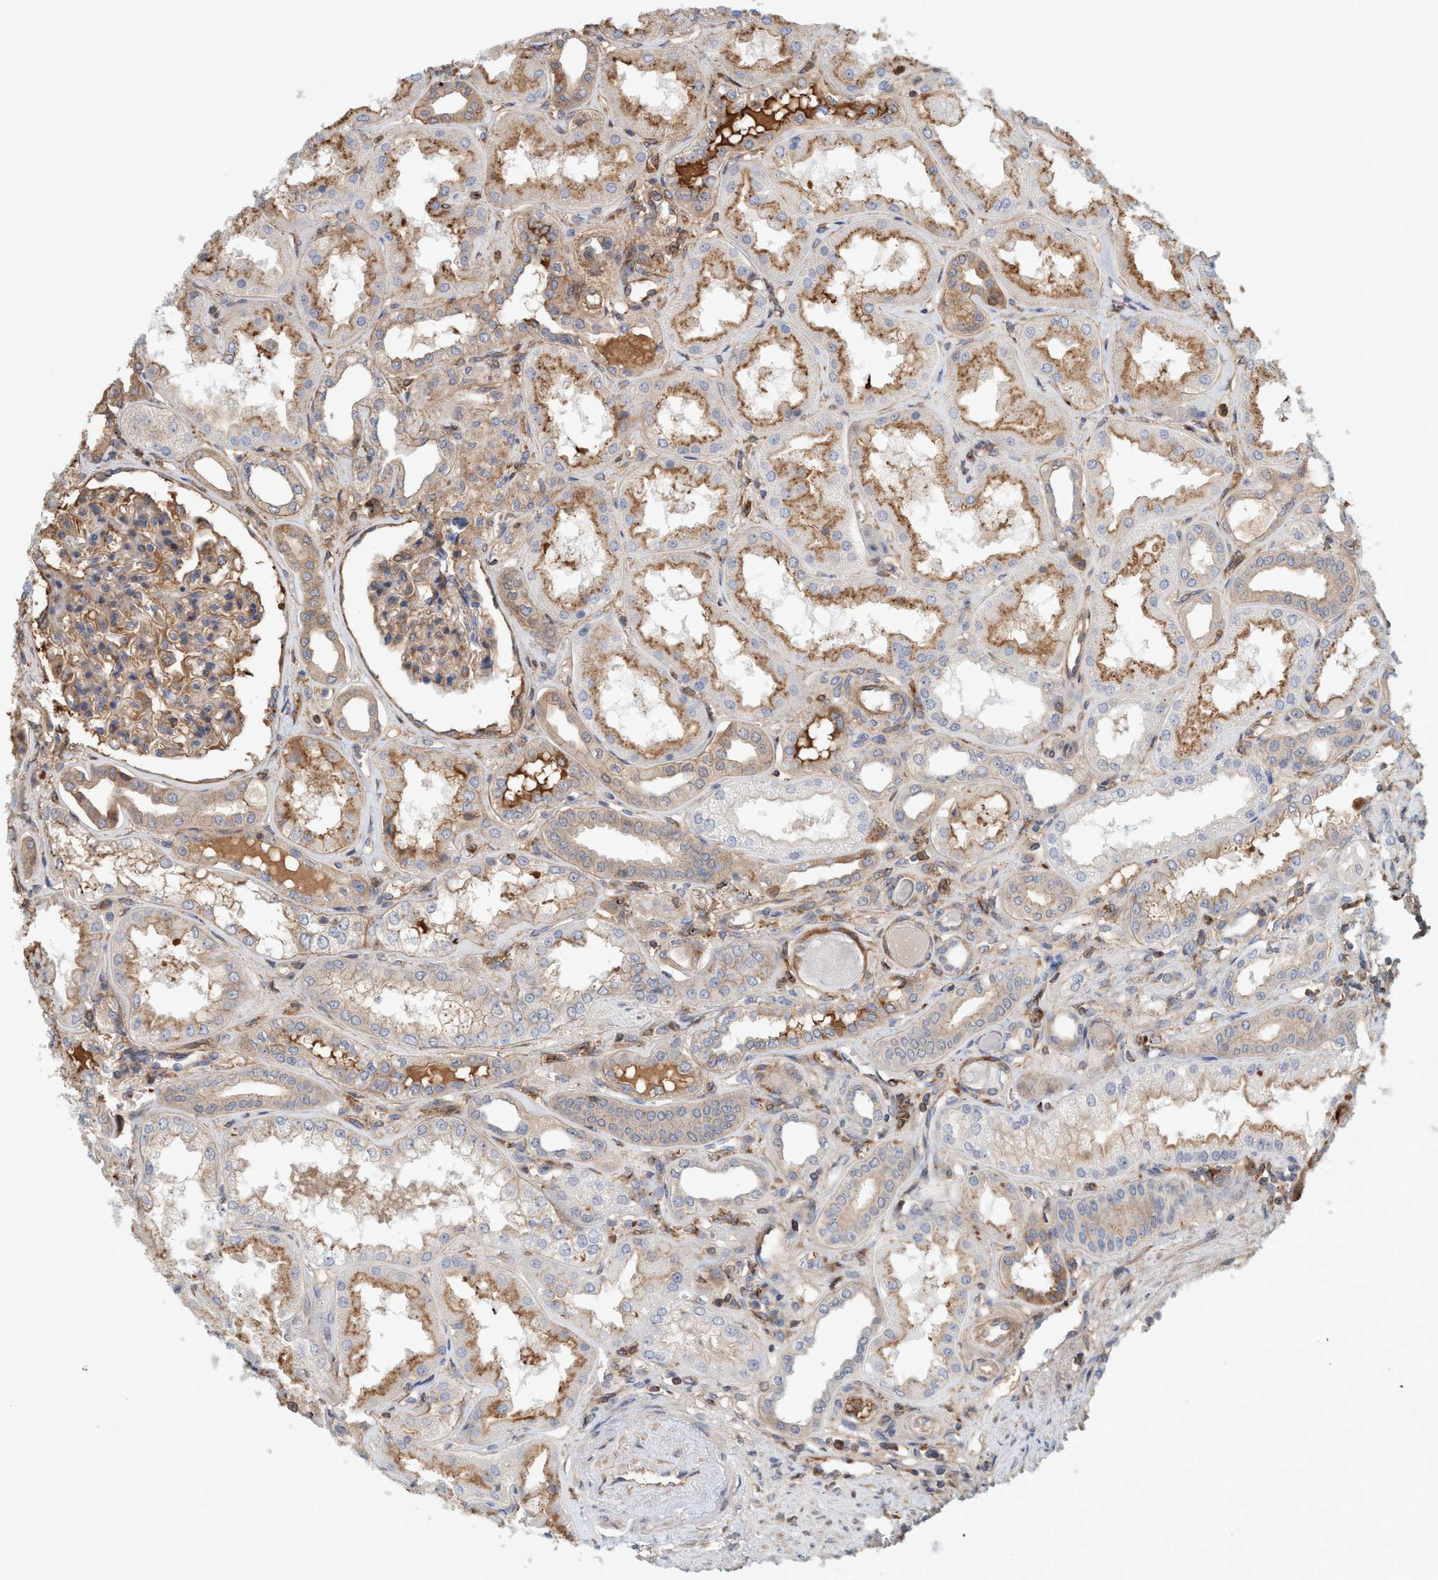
{"staining": {"intensity": "moderate", "quantity": ">75%", "location": "cytoplasmic/membranous"}, "tissue": "kidney", "cell_type": "Cells in glomeruli", "image_type": "normal", "snomed": [{"axis": "morphology", "description": "Normal tissue, NOS"}, {"axis": "topography", "description": "Kidney"}], "caption": "Benign kidney was stained to show a protein in brown. There is medium levels of moderate cytoplasmic/membranous expression in approximately >75% of cells in glomeruli. (DAB (3,3'-diaminobenzidine) IHC with brightfield microscopy, high magnification).", "gene": "SPECC1", "patient": {"sex": "female", "age": 56}}